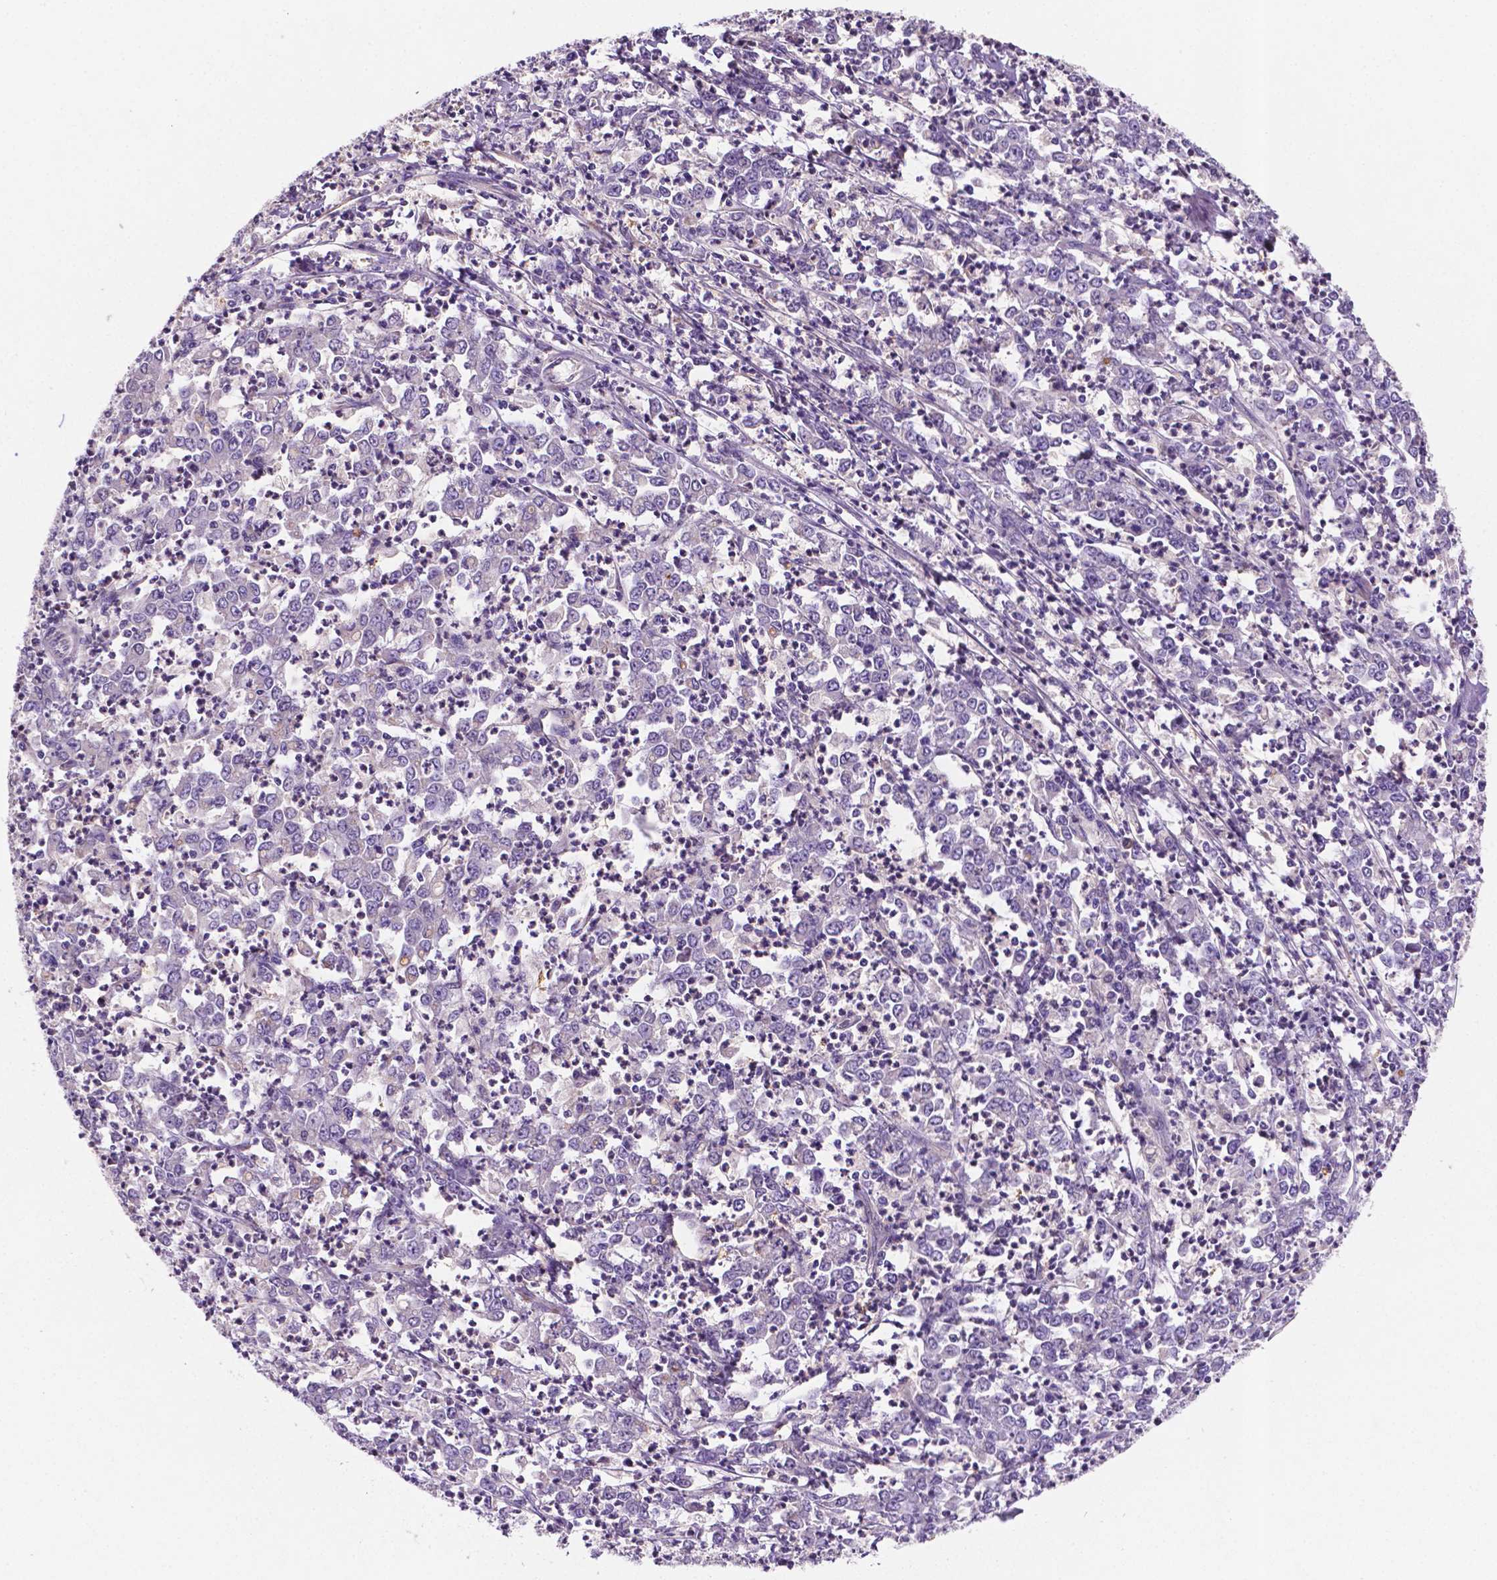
{"staining": {"intensity": "negative", "quantity": "none", "location": "none"}, "tissue": "stomach cancer", "cell_type": "Tumor cells", "image_type": "cancer", "snomed": [{"axis": "morphology", "description": "Adenocarcinoma, NOS"}, {"axis": "topography", "description": "Stomach, lower"}], "caption": "This is an immunohistochemistry (IHC) image of human stomach cancer (adenocarcinoma). There is no expression in tumor cells.", "gene": "TM4SF20", "patient": {"sex": "female", "age": 71}}